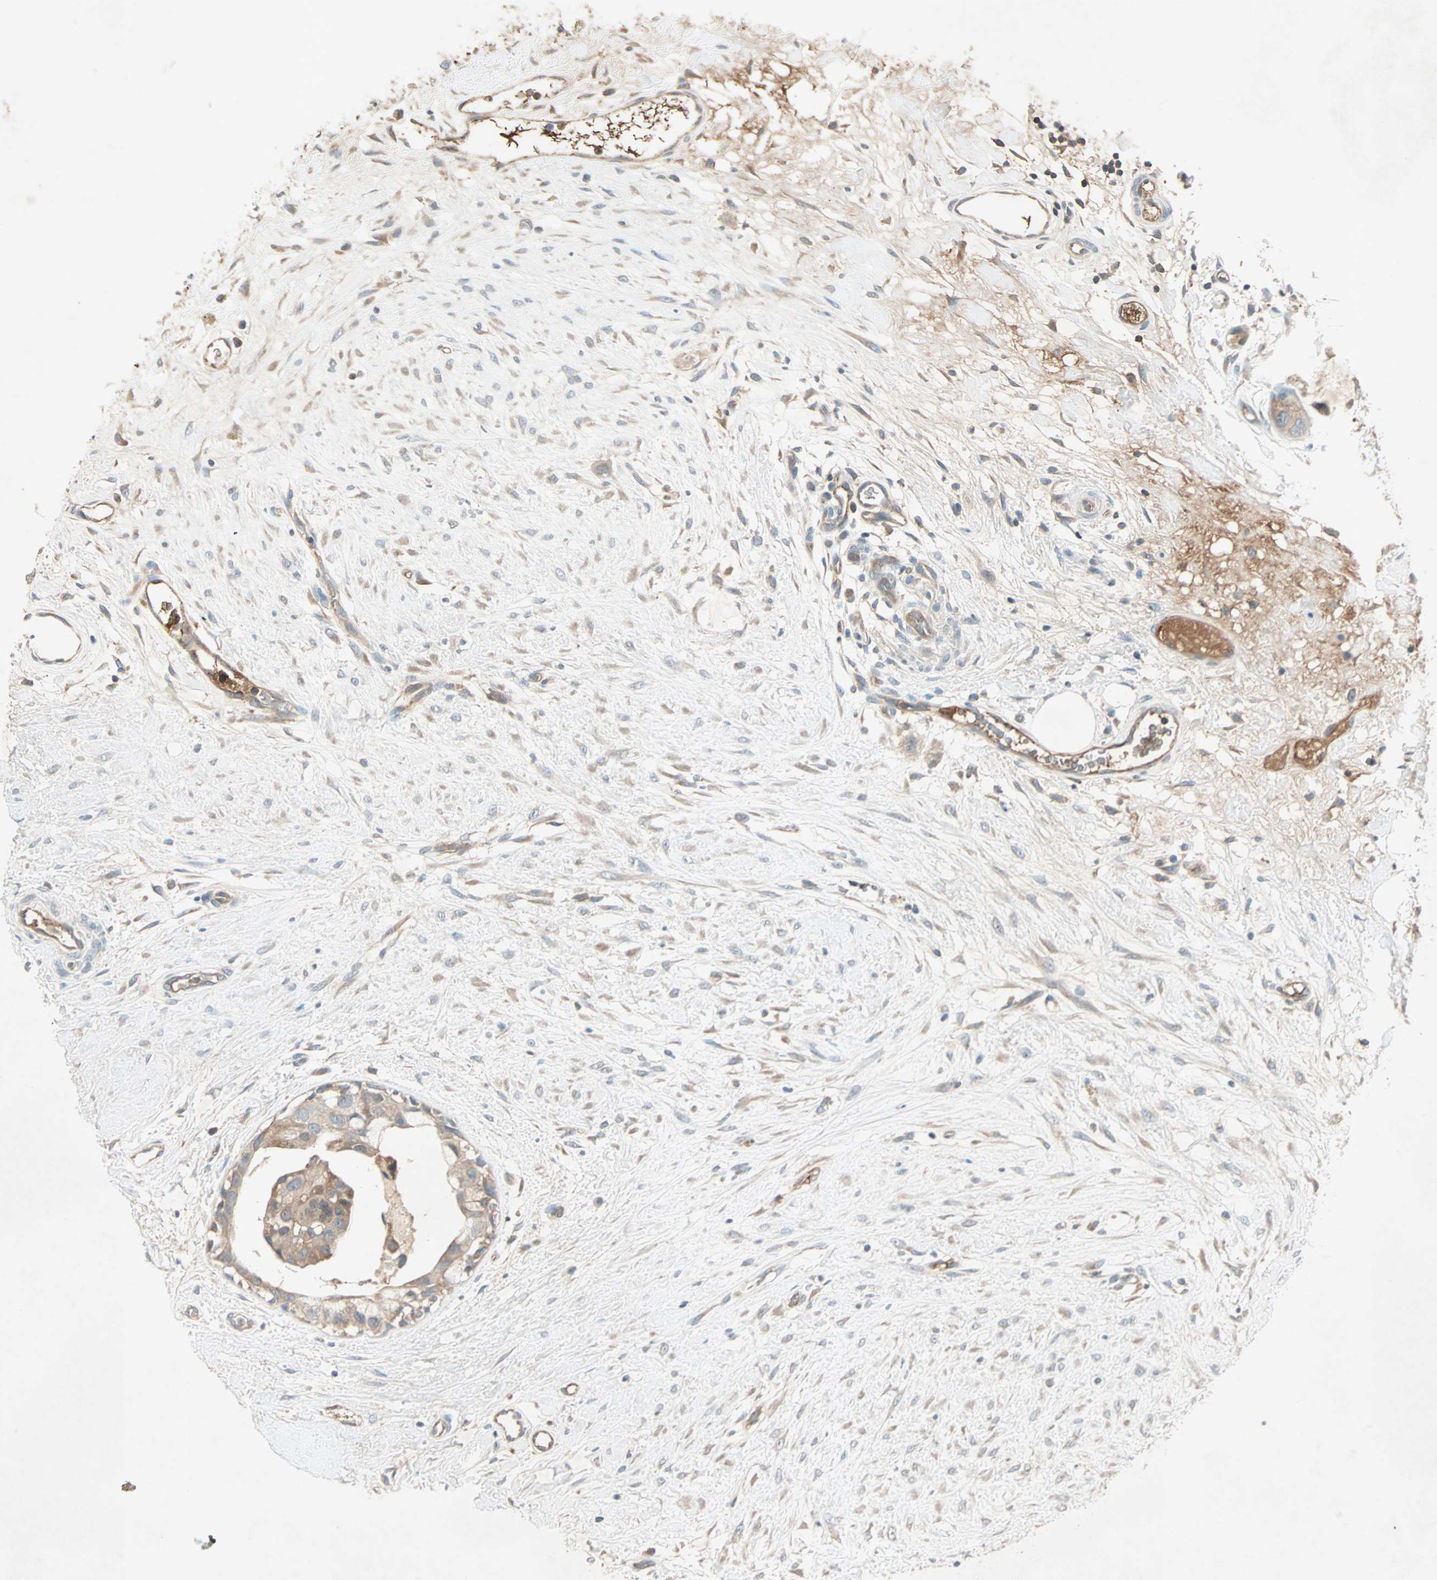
{"staining": {"intensity": "moderate", "quantity": ">75%", "location": "cytoplasmic/membranous"}, "tissue": "breast cancer", "cell_type": "Tumor cells", "image_type": "cancer", "snomed": [{"axis": "morphology", "description": "Duct carcinoma"}, {"axis": "topography", "description": "Breast"}], "caption": "Immunohistochemistry histopathology image of neoplastic tissue: human breast cancer stained using immunohistochemistry (IHC) displays medium levels of moderate protein expression localized specifically in the cytoplasmic/membranous of tumor cells, appearing as a cytoplasmic/membranous brown color.", "gene": "TEC", "patient": {"sex": "female", "age": 40}}